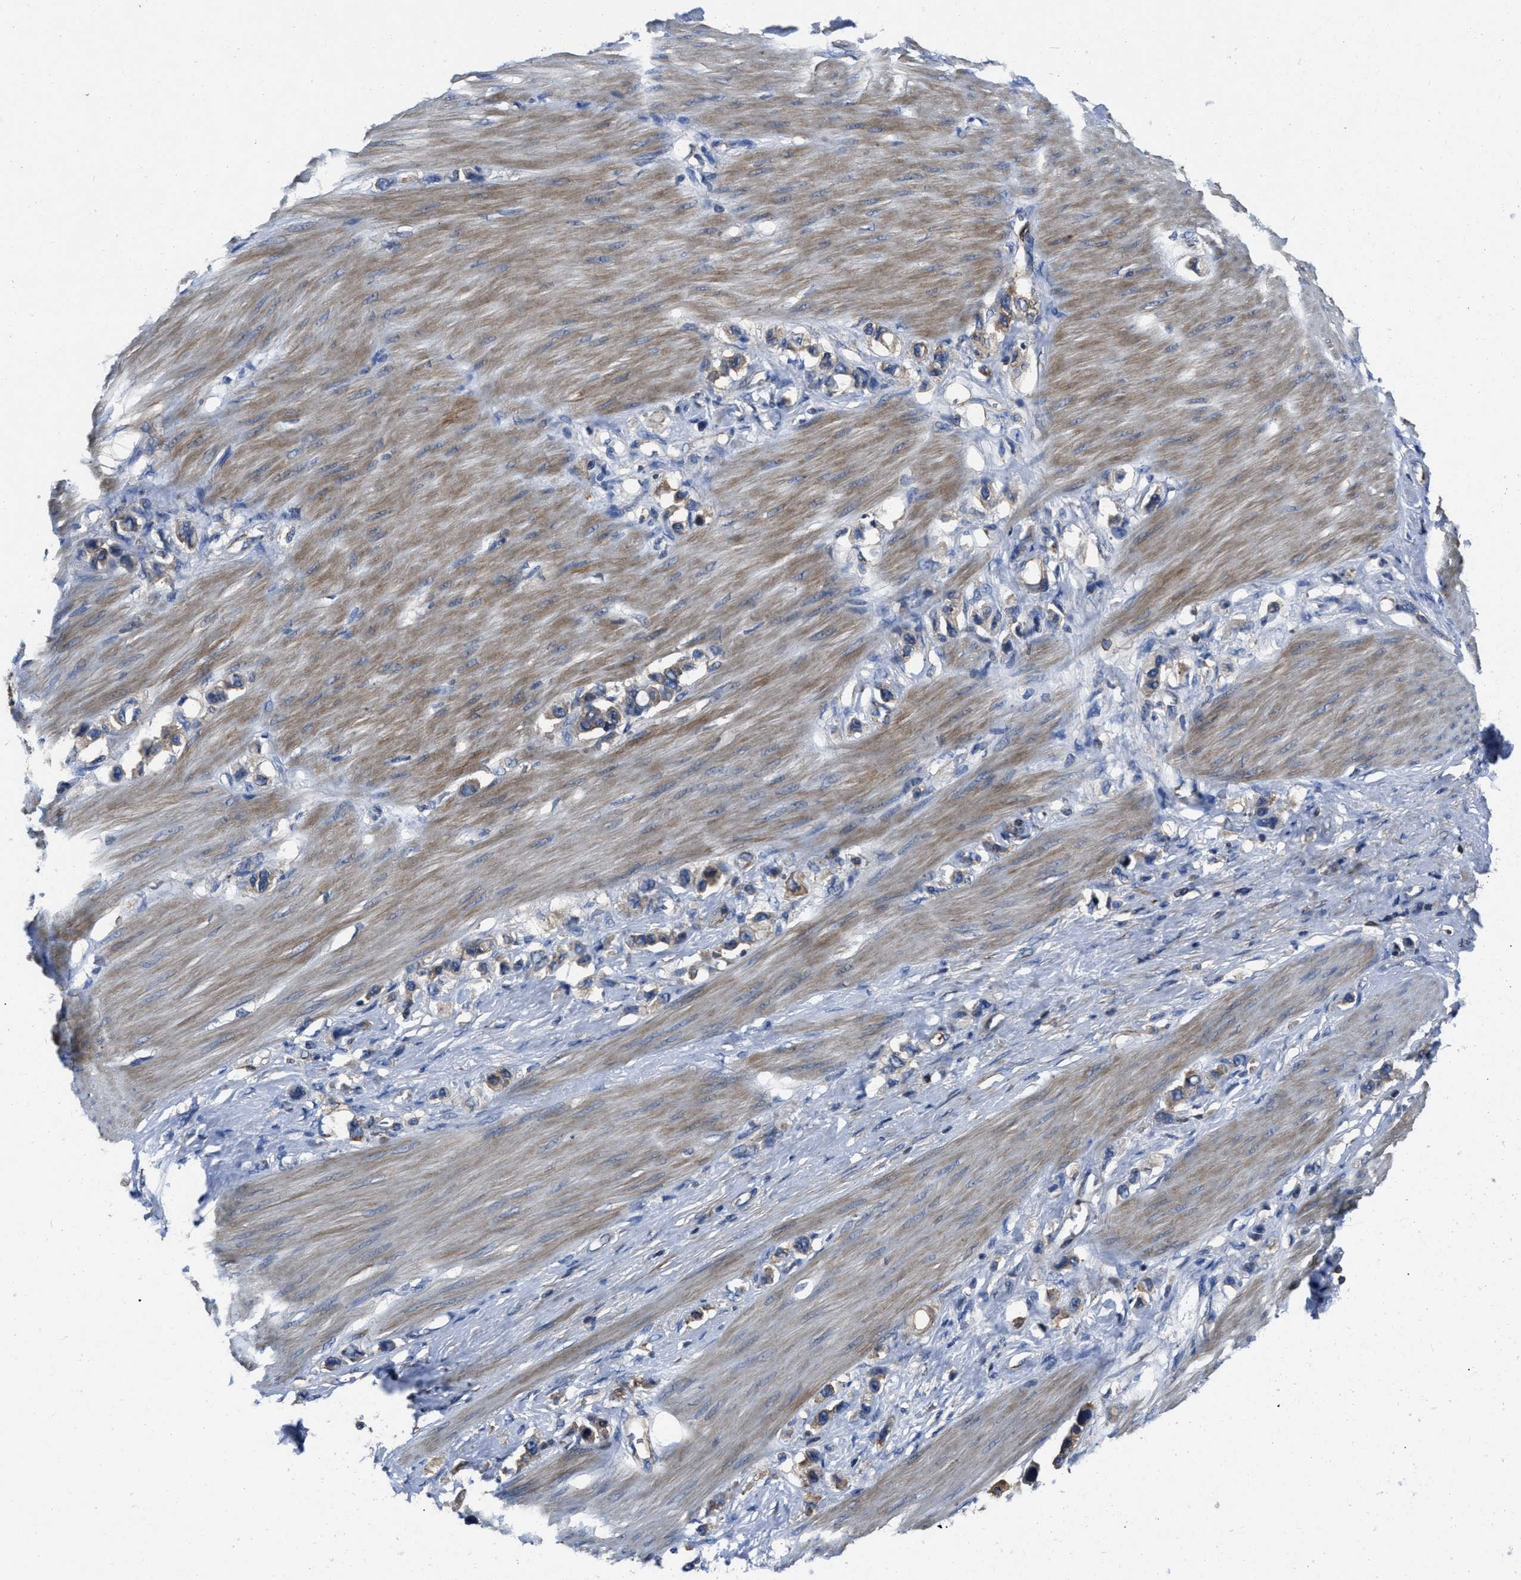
{"staining": {"intensity": "weak", "quantity": "25%-75%", "location": "cytoplasmic/membranous"}, "tissue": "stomach cancer", "cell_type": "Tumor cells", "image_type": "cancer", "snomed": [{"axis": "morphology", "description": "Adenocarcinoma, NOS"}, {"axis": "topography", "description": "Stomach"}], "caption": "Immunohistochemistry staining of adenocarcinoma (stomach), which shows low levels of weak cytoplasmic/membranous expression in approximately 25%-75% of tumor cells indicating weak cytoplasmic/membranous protein expression. The staining was performed using DAB (3,3'-diaminobenzidine) (brown) for protein detection and nuclei were counterstained in hematoxylin (blue).", "gene": "YARS1", "patient": {"sex": "female", "age": 65}}